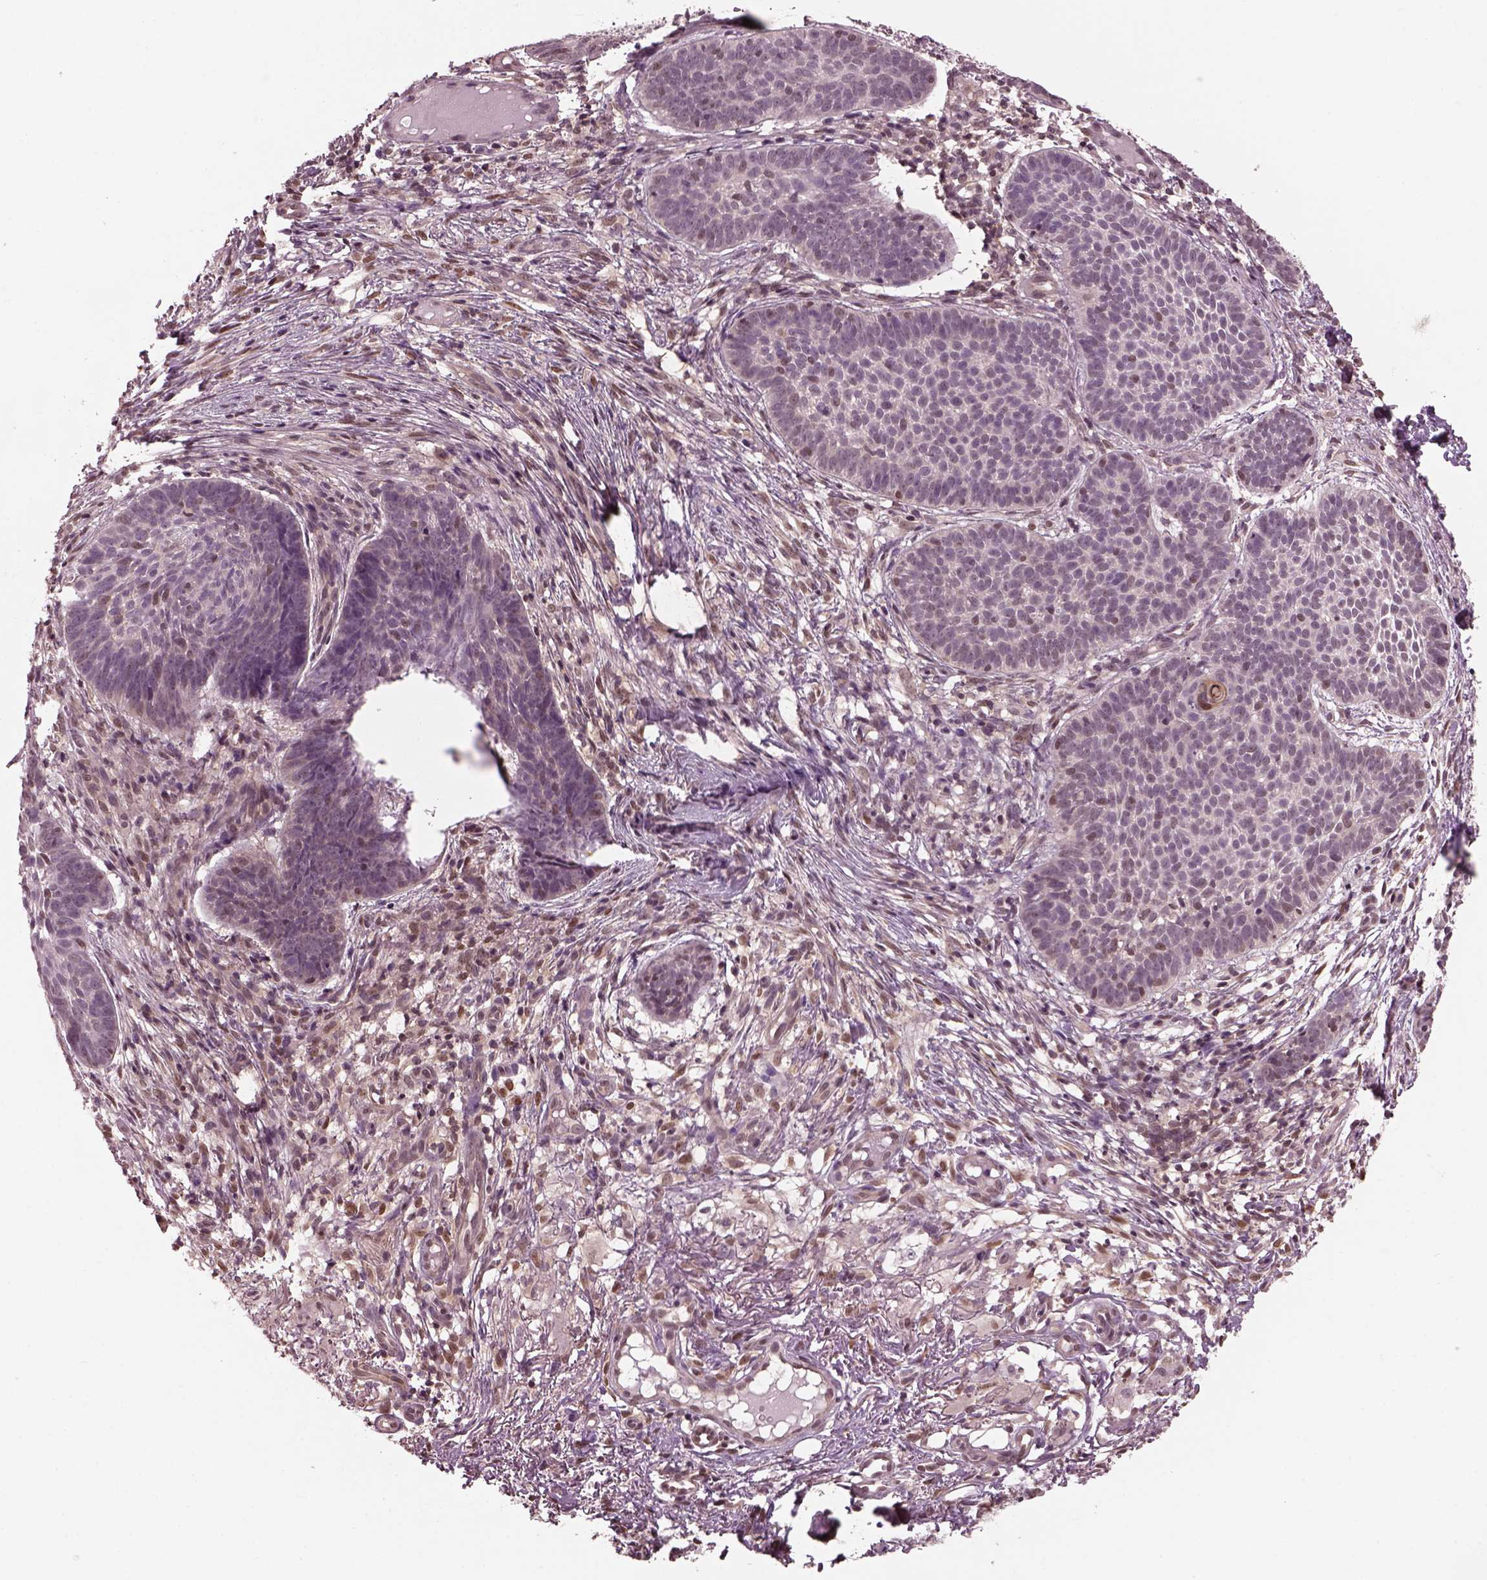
{"staining": {"intensity": "moderate", "quantity": "<25%", "location": "nuclear"}, "tissue": "skin cancer", "cell_type": "Tumor cells", "image_type": "cancer", "snomed": [{"axis": "morphology", "description": "Basal cell carcinoma"}, {"axis": "topography", "description": "Skin"}], "caption": "High-magnification brightfield microscopy of basal cell carcinoma (skin) stained with DAB (brown) and counterstained with hematoxylin (blue). tumor cells exhibit moderate nuclear expression is appreciated in approximately<25% of cells.", "gene": "SRI", "patient": {"sex": "male", "age": 72}}